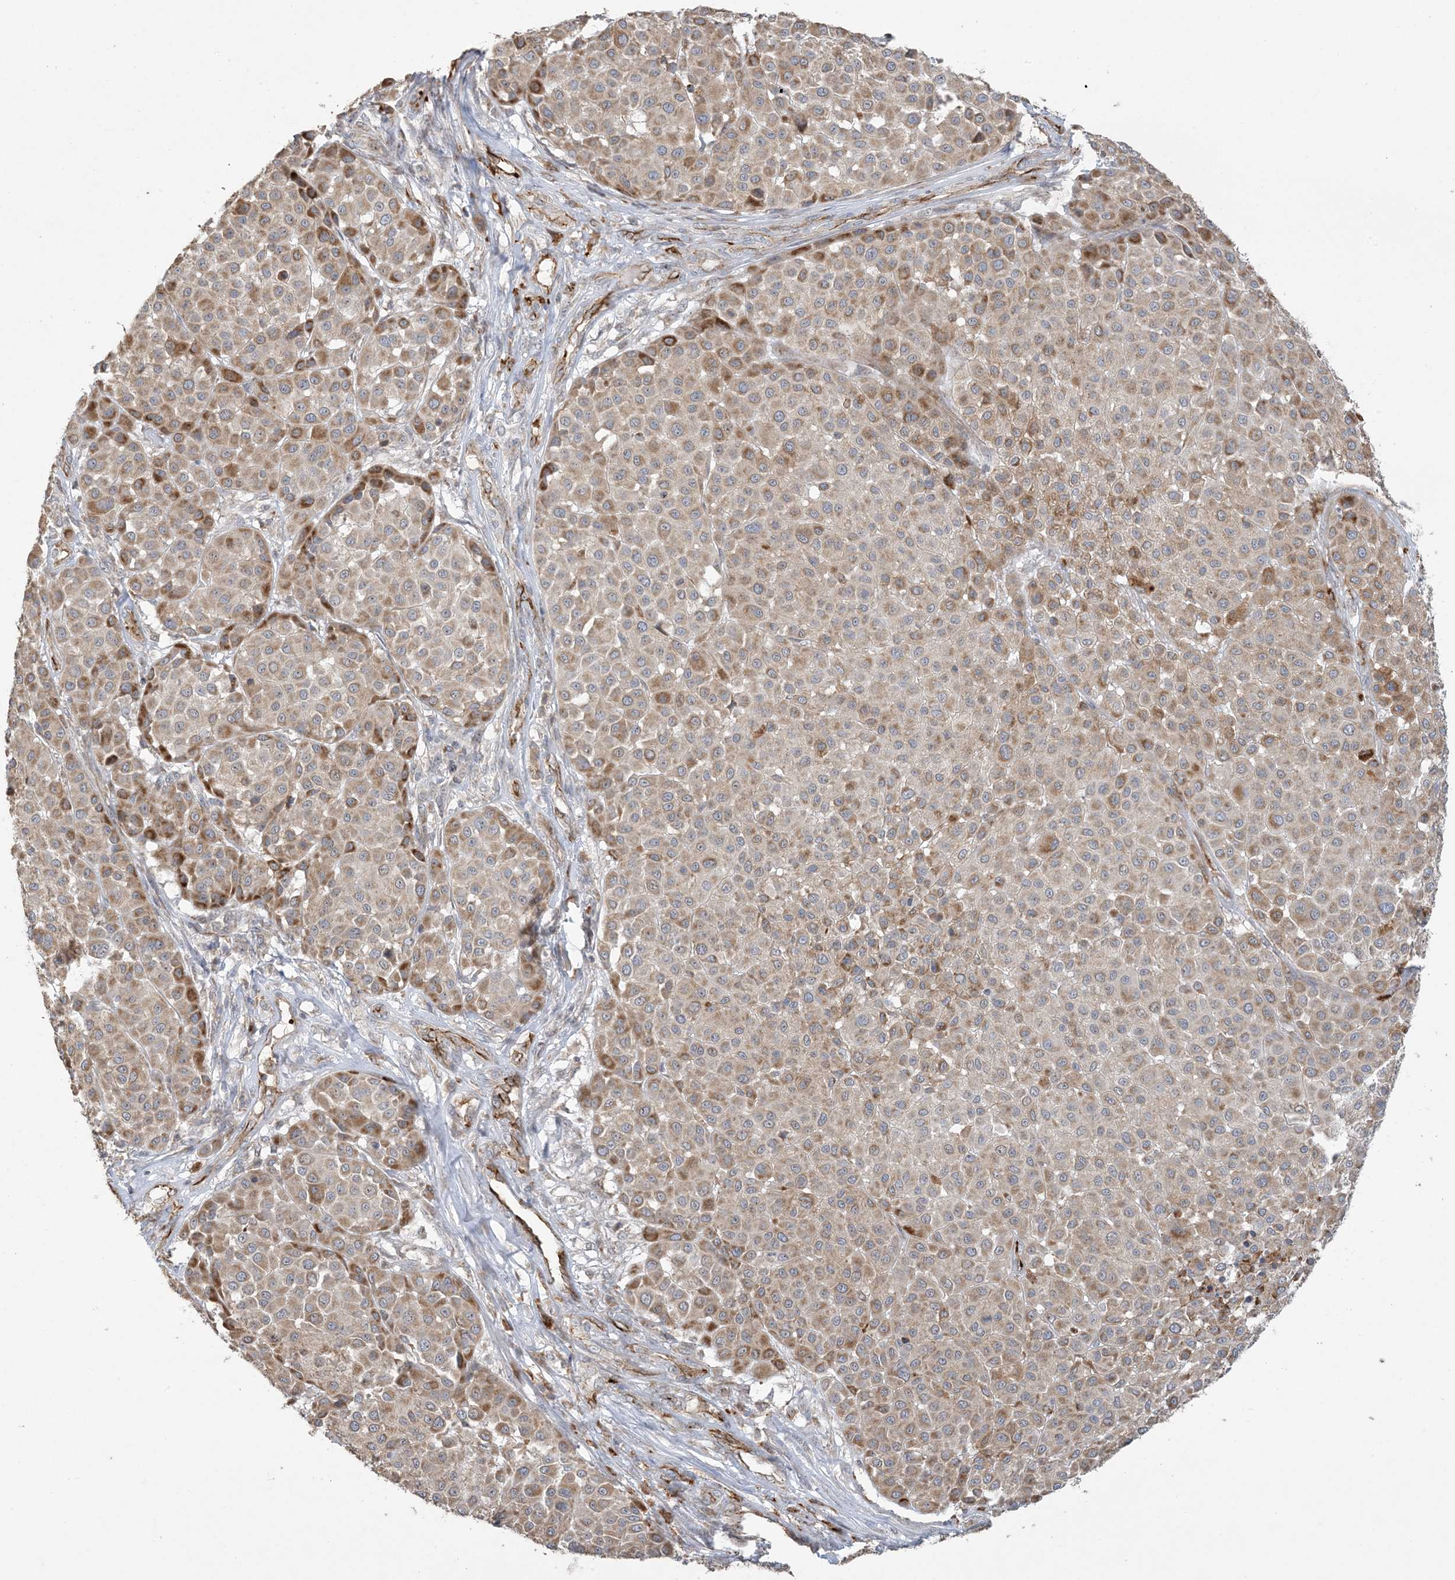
{"staining": {"intensity": "moderate", "quantity": "25%-75%", "location": "cytoplasmic/membranous"}, "tissue": "melanoma", "cell_type": "Tumor cells", "image_type": "cancer", "snomed": [{"axis": "morphology", "description": "Malignant melanoma, Metastatic site"}, {"axis": "topography", "description": "Soft tissue"}], "caption": "The photomicrograph reveals immunohistochemical staining of melanoma. There is moderate cytoplasmic/membranous expression is appreciated in approximately 25%-75% of tumor cells.", "gene": "AGA", "patient": {"sex": "male", "age": 41}}